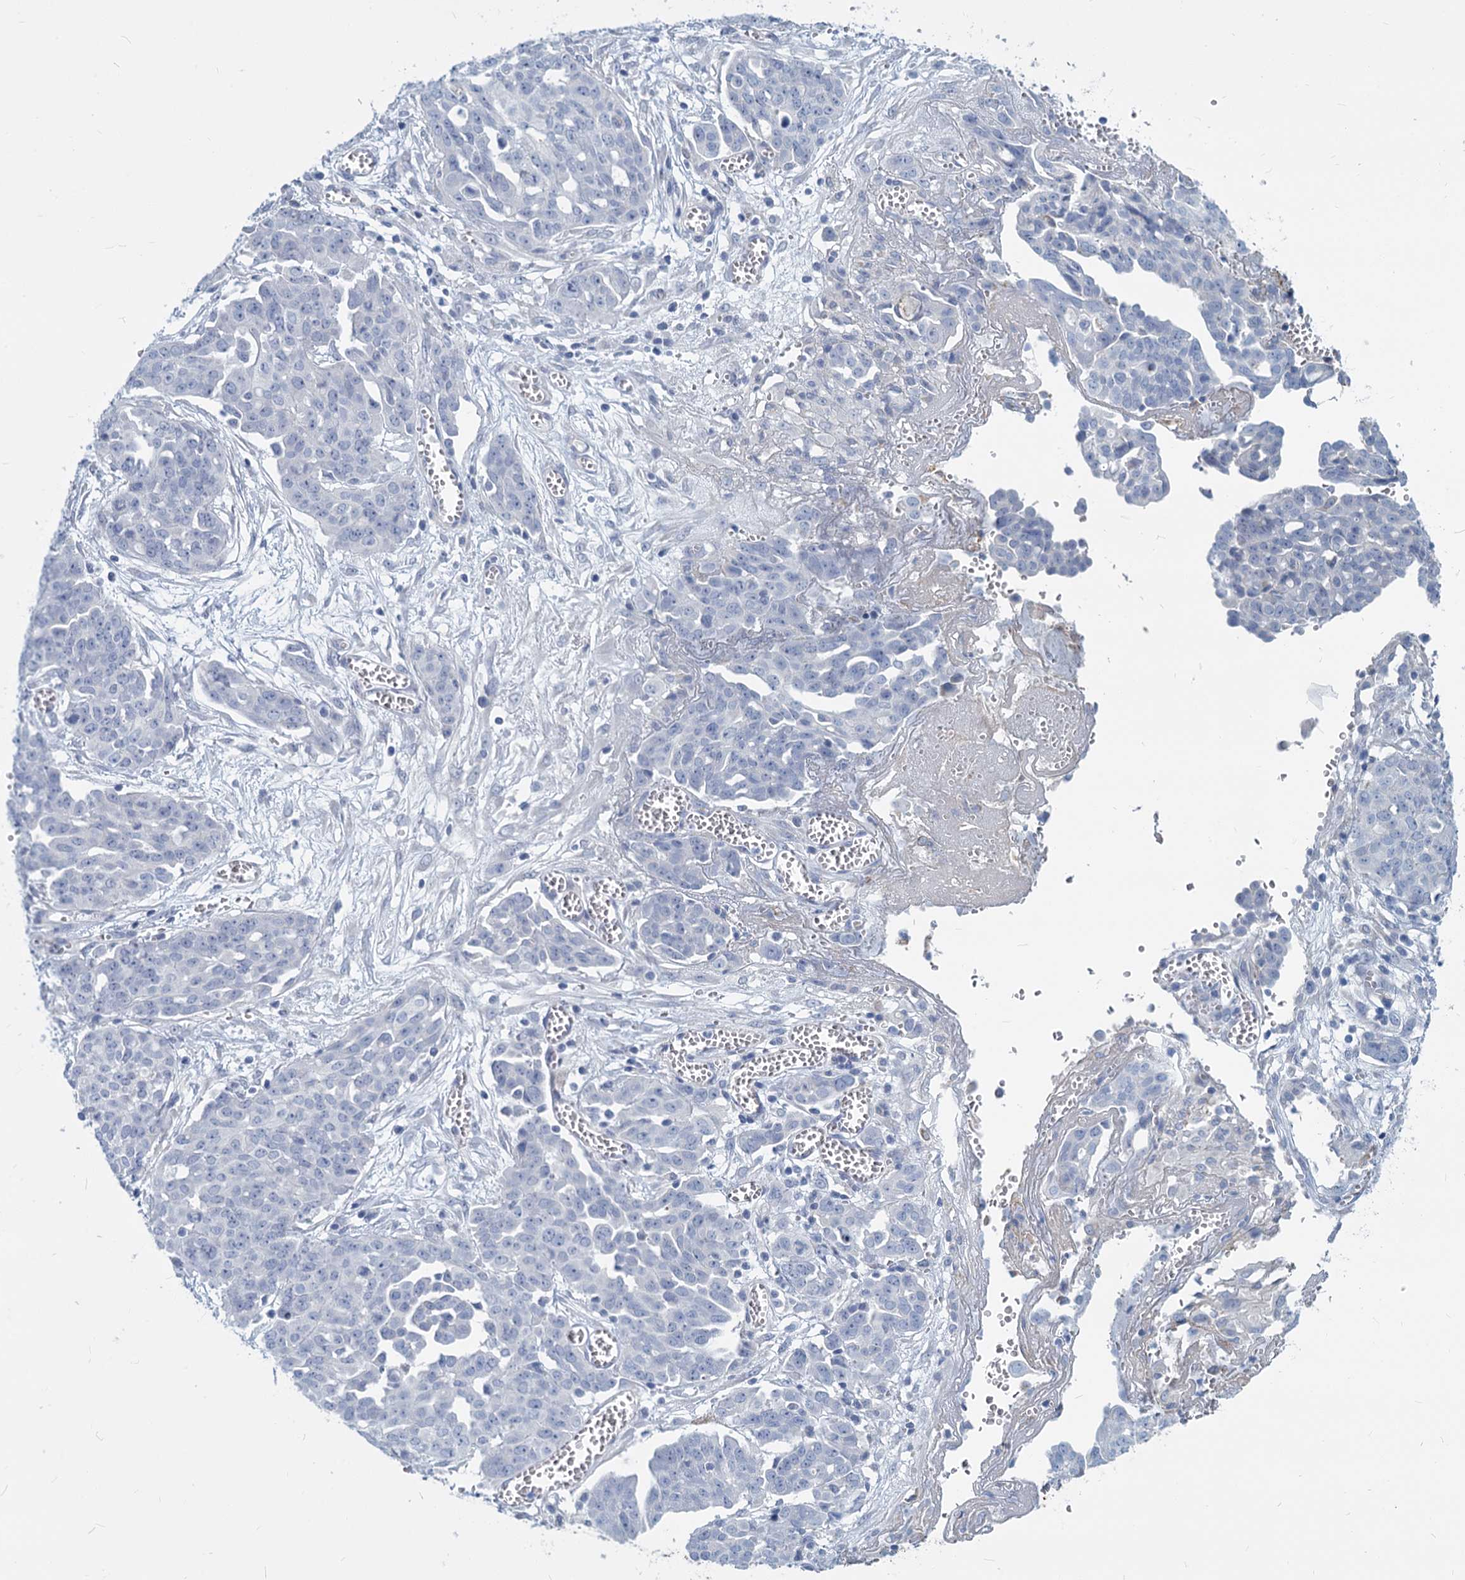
{"staining": {"intensity": "negative", "quantity": "none", "location": "none"}, "tissue": "ovarian cancer", "cell_type": "Tumor cells", "image_type": "cancer", "snomed": [{"axis": "morphology", "description": "Cystadenocarcinoma, serous, NOS"}, {"axis": "topography", "description": "Soft tissue"}, {"axis": "topography", "description": "Ovary"}], "caption": "IHC micrograph of neoplastic tissue: ovarian serous cystadenocarcinoma stained with DAB (3,3'-diaminobenzidine) shows no significant protein positivity in tumor cells.", "gene": "GSTM3", "patient": {"sex": "female", "age": 57}}